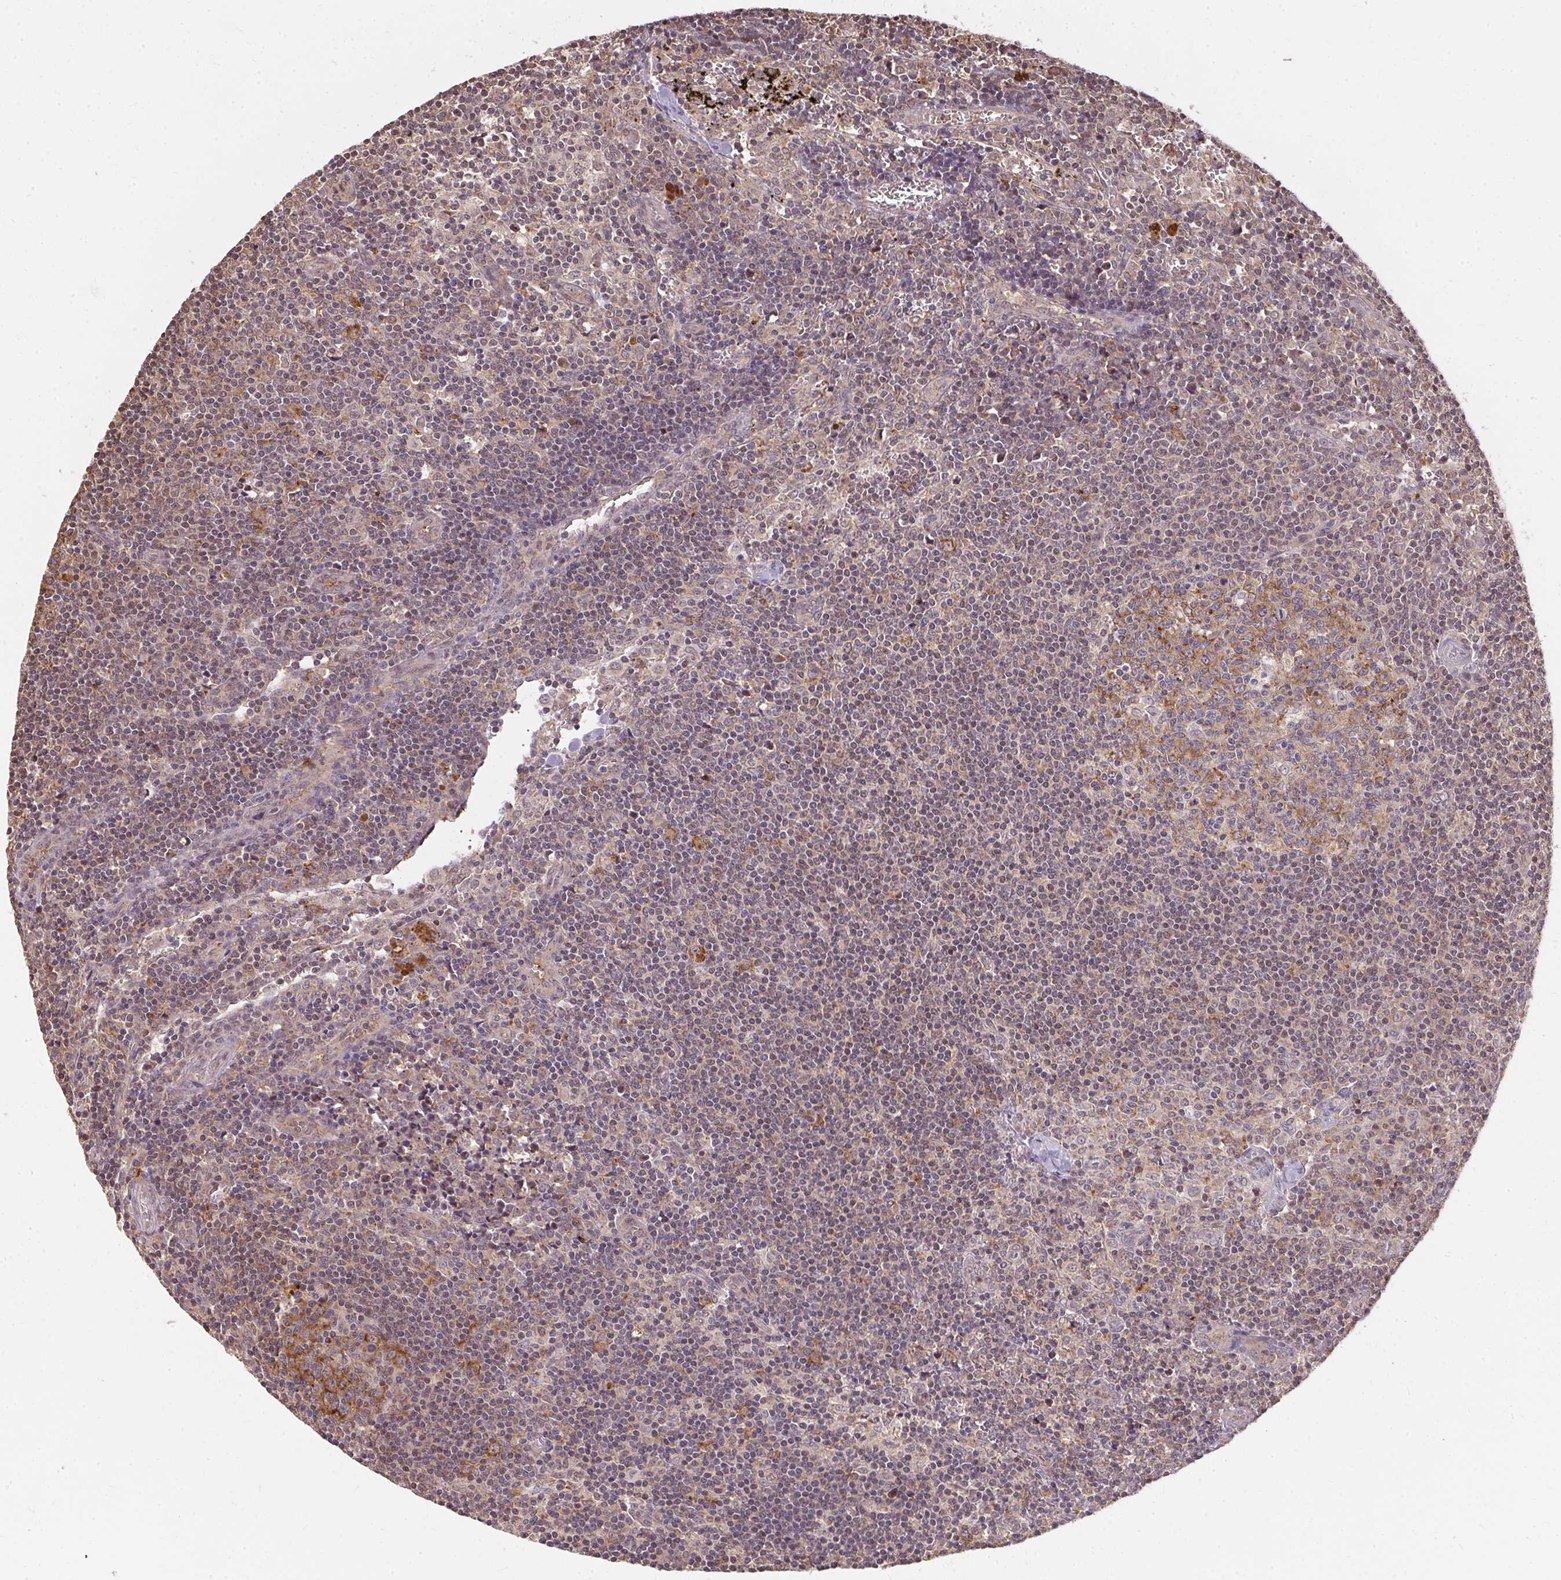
{"staining": {"intensity": "moderate", "quantity": ">75%", "location": "cytoplasmic/membranous"}, "tissue": "lymph node", "cell_type": "Germinal center cells", "image_type": "normal", "snomed": [{"axis": "morphology", "description": "Normal tissue, NOS"}, {"axis": "topography", "description": "Lymph node"}], "caption": "This is an image of immunohistochemistry (IHC) staining of normal lymph node, which shows moderate positivity in the cytoplasmic/membranous of germinal center cells.", "gene": "LARS2", "patient": {"sex": "female", "age": 45}}